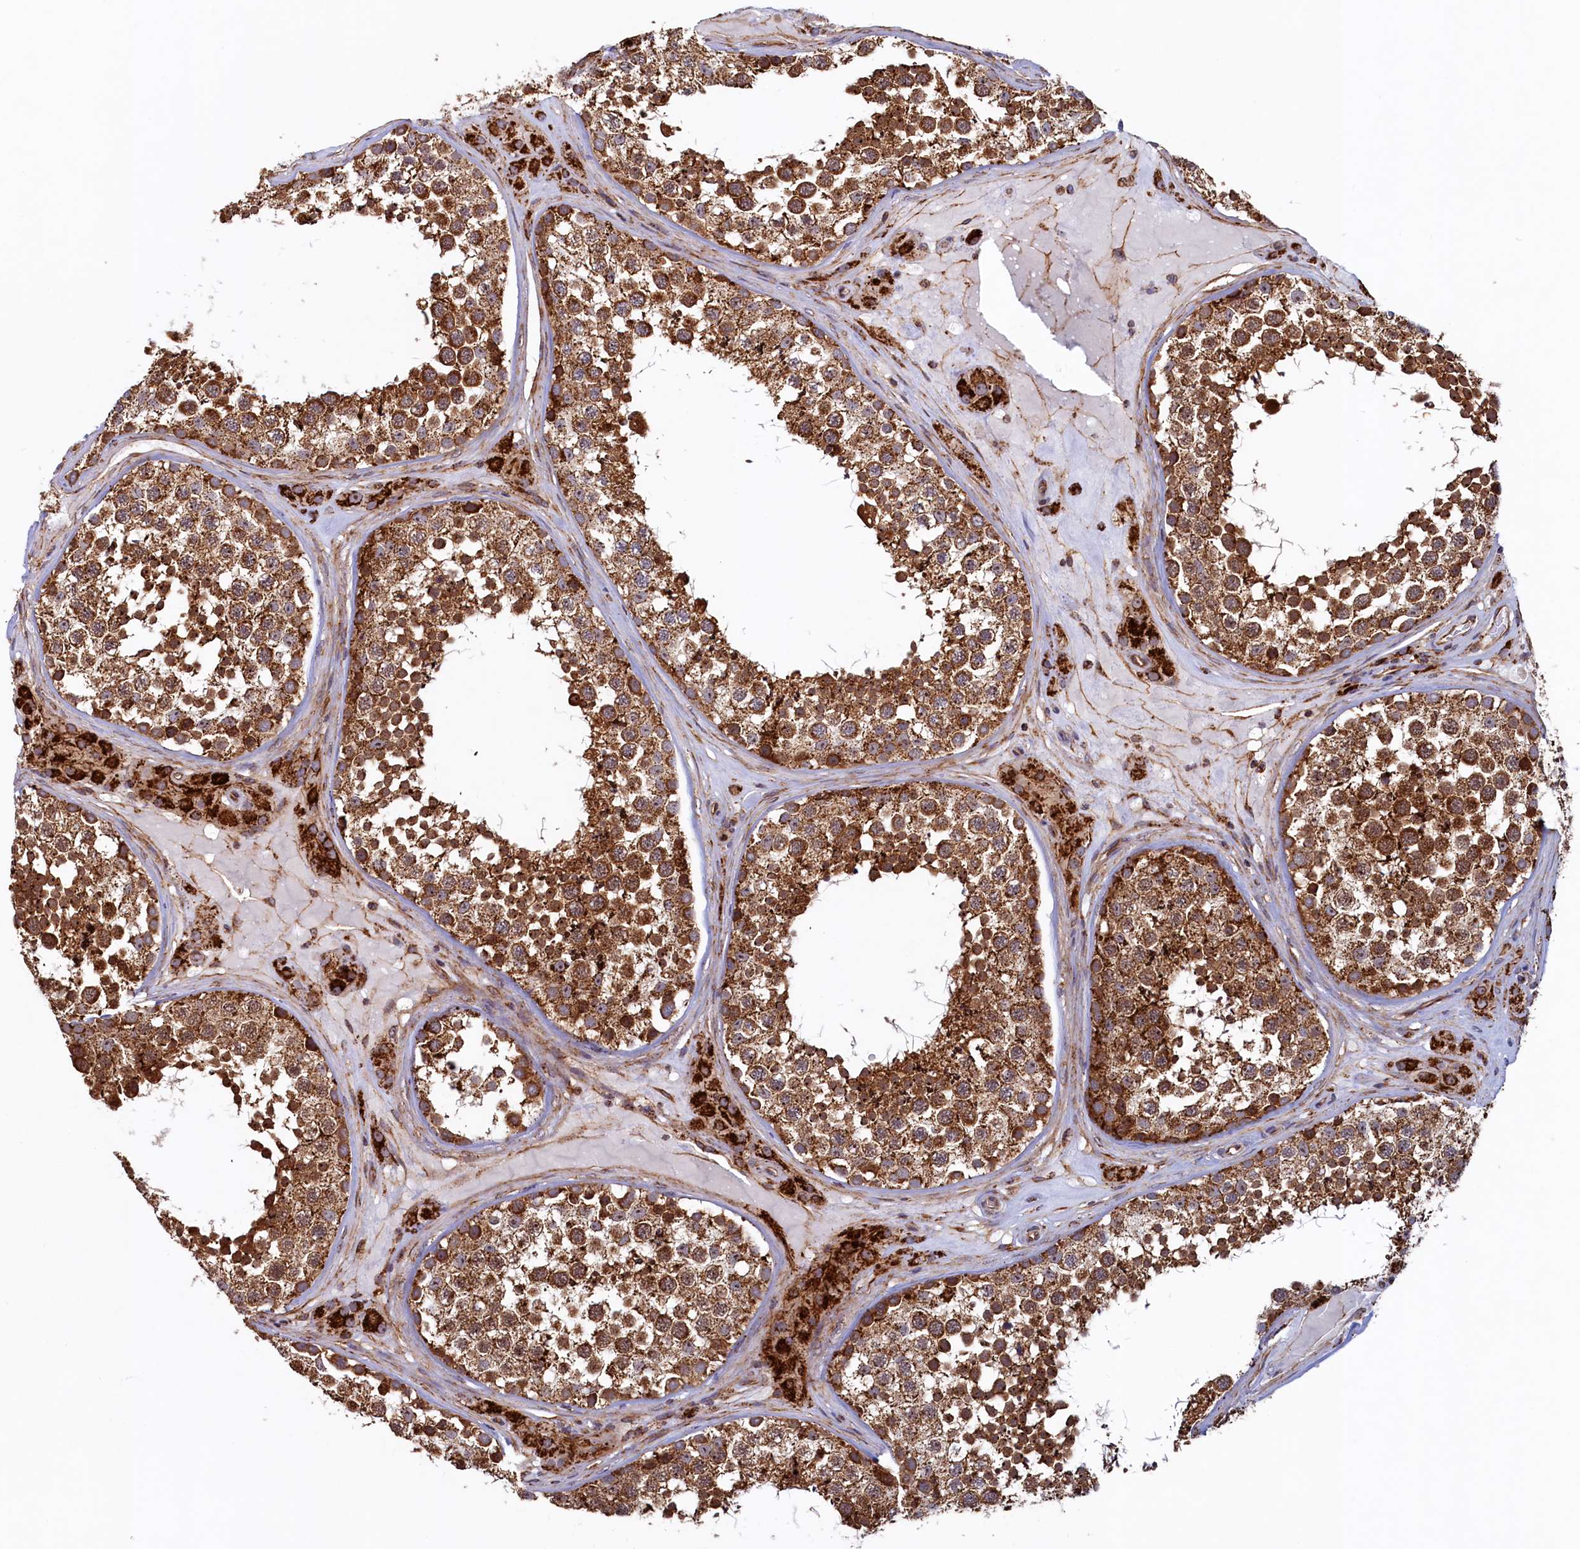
{"staining": {"intensity": "strong", "quantity": ">75%", "location": "cytoplasmic/membranous"}, "tissue": "testis", "cell_type": "Cells in seminiferous ducts", "image_type": "normal", "snomed": [{"axis": "morphology", "description": "Normal tissue, NOS"}, {"axis": "topography", "description": "Testis"}], "caption": "Unremarkable testis demonstrates strong cytoplasmic/membranous expression in approximately >75% of cells in seminiferous ducts (Brightfield microscopy of DAB IHC at high magnification)..", "gene": "UBE3B", "patient": {"sex": "male", "age": 46}}